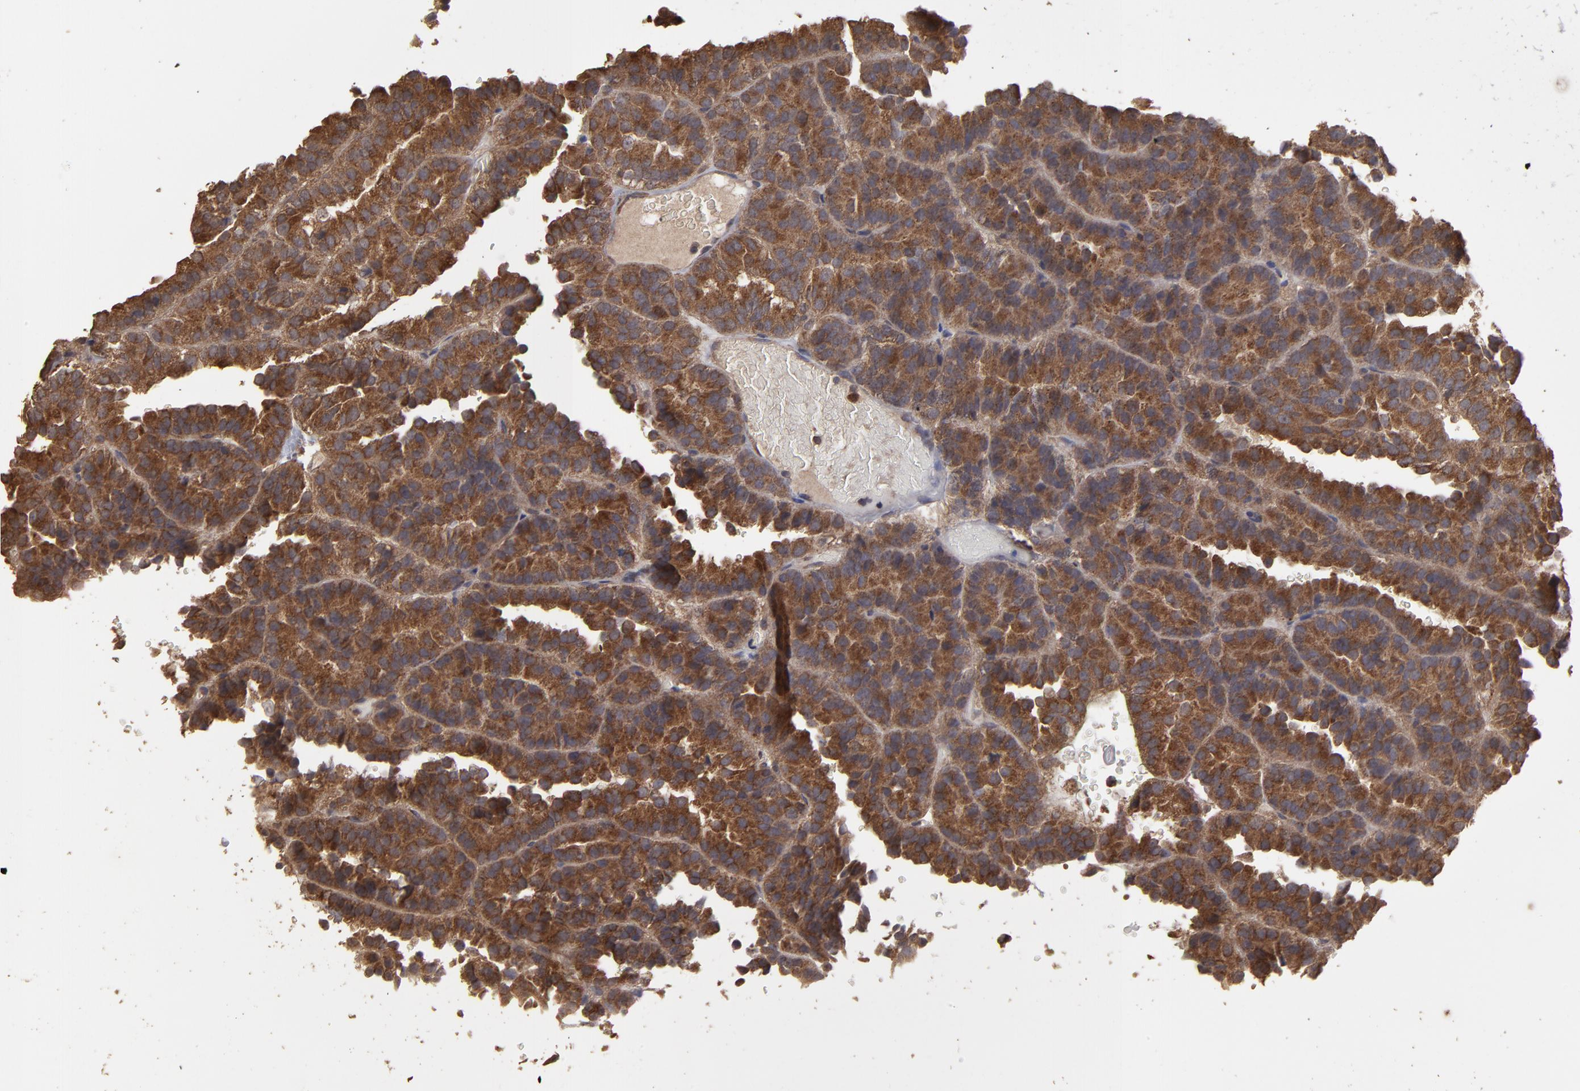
{"staining": {"intensity": "strong", "quantity": ">75%", "location": "cytoplasmic/membranous"}, "tissue": "renal cancer", "cell_type": "Tumor cells", "image_type": "cancer", "snomed": [{"axis": "morphology", "description": "Adenocarcinoma, NOS"}, {"axis": "topography", "description": "Kidney"}], "caption": "This micrograph shows immunohistochemistry (IHC) staining of renal cancer, with high strong cytoplasmic/membranous staining in about >75% of tumor cells.", "gene": "MMP2", "patient": {"sex": "male", "age": 46}}